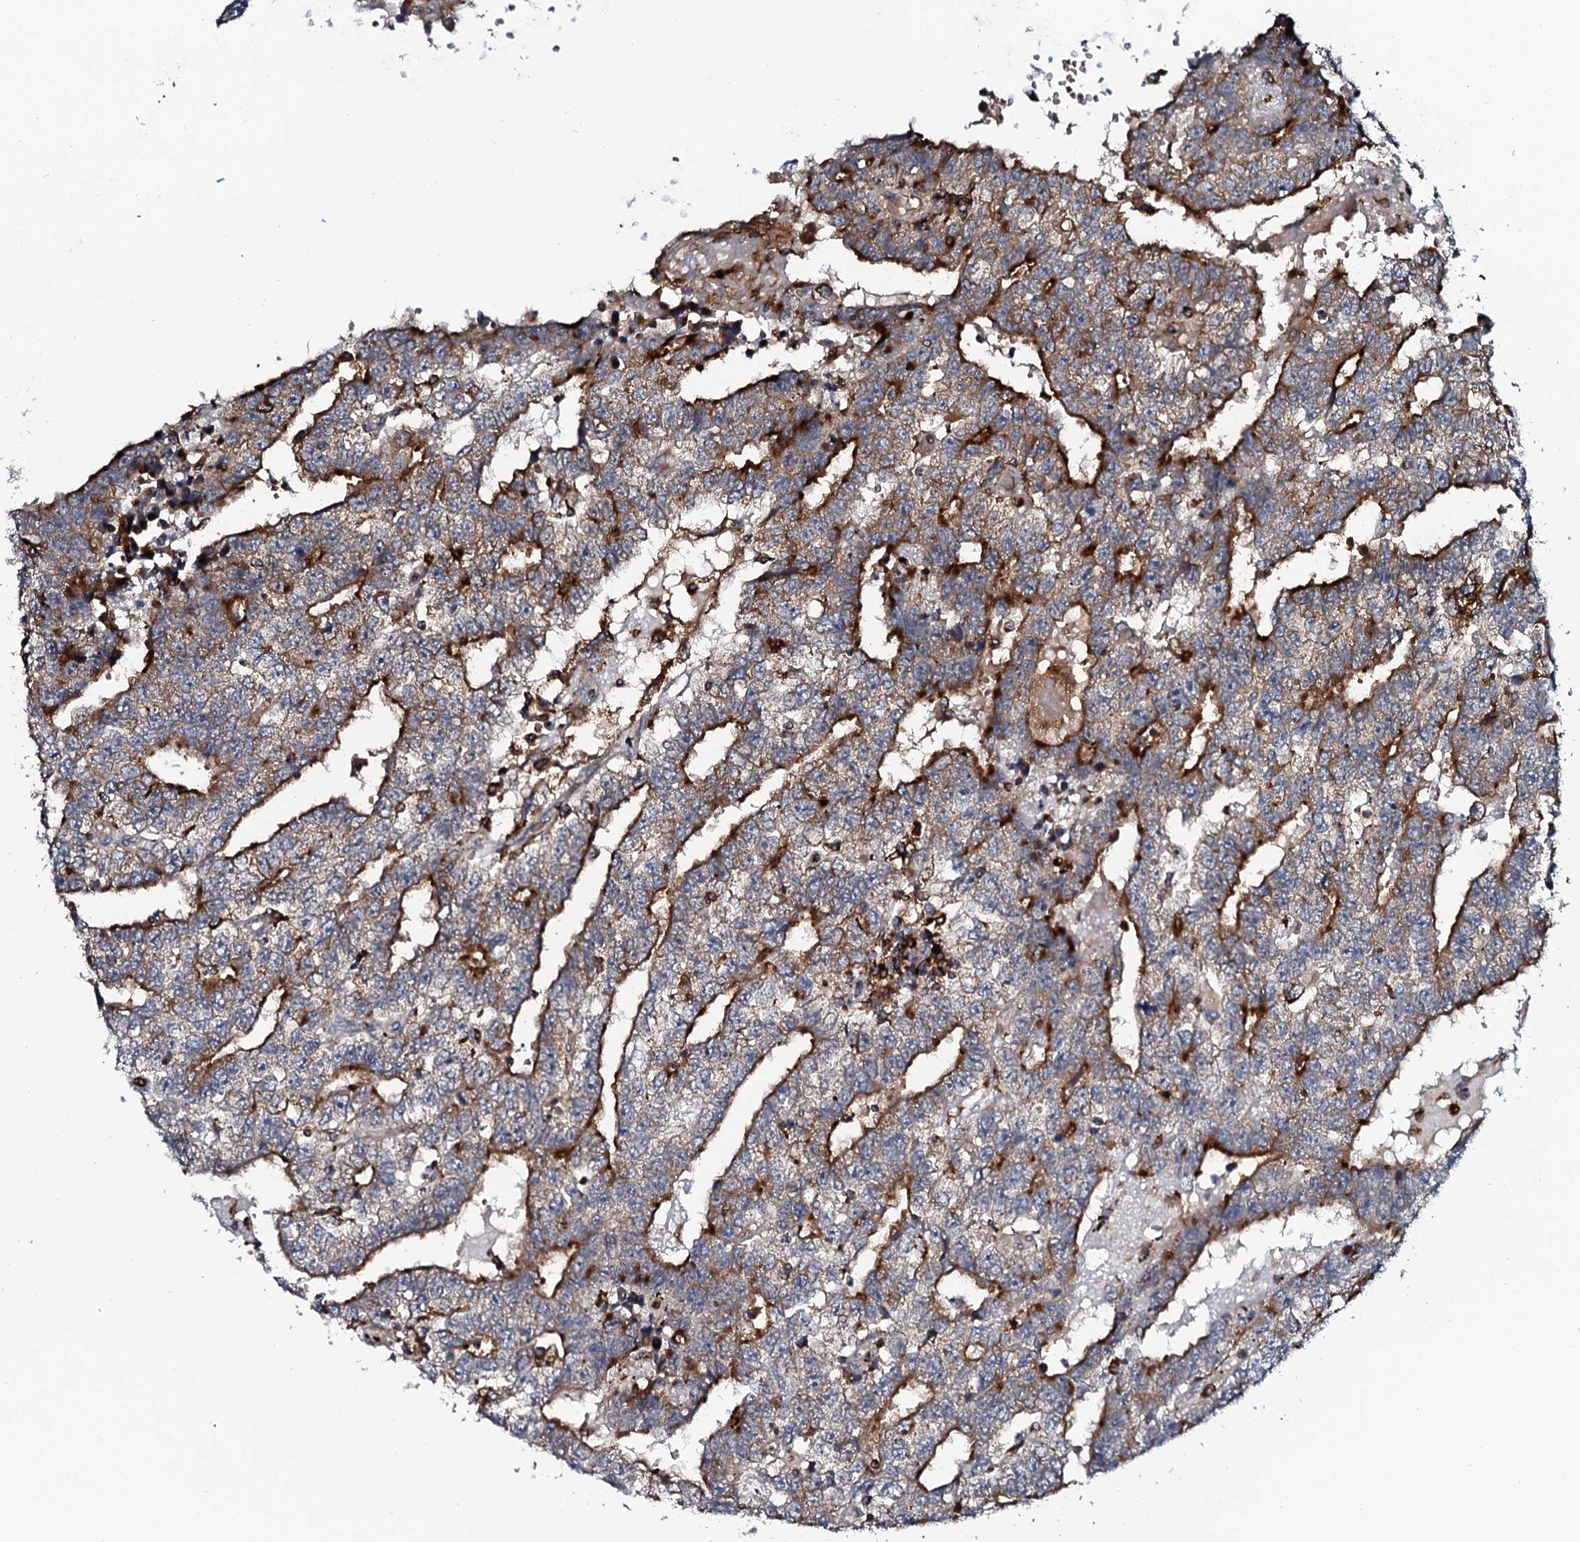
{"staining": {"intensity": "strong", "quantity": "25%-75%", "location": "cytoplasmic/membranous"}, "tissue": "testis cancer", "cell_type": "Tumor cells", "image_type": "cancer", "snomed": [{"axis": "morphology", "description": "Carcinoma, Embryonal, NOS"}, {"axis": "topography", "description": "Testis"}], "caption": "The histopathology image reveals staining of testis embryonal carcinoma, revealing strong cytoplasmic/membranous protein expression (brown color) within tumor cells.", "gene": "VAMP8", "patient": {"sex": "male", "age": 25}}